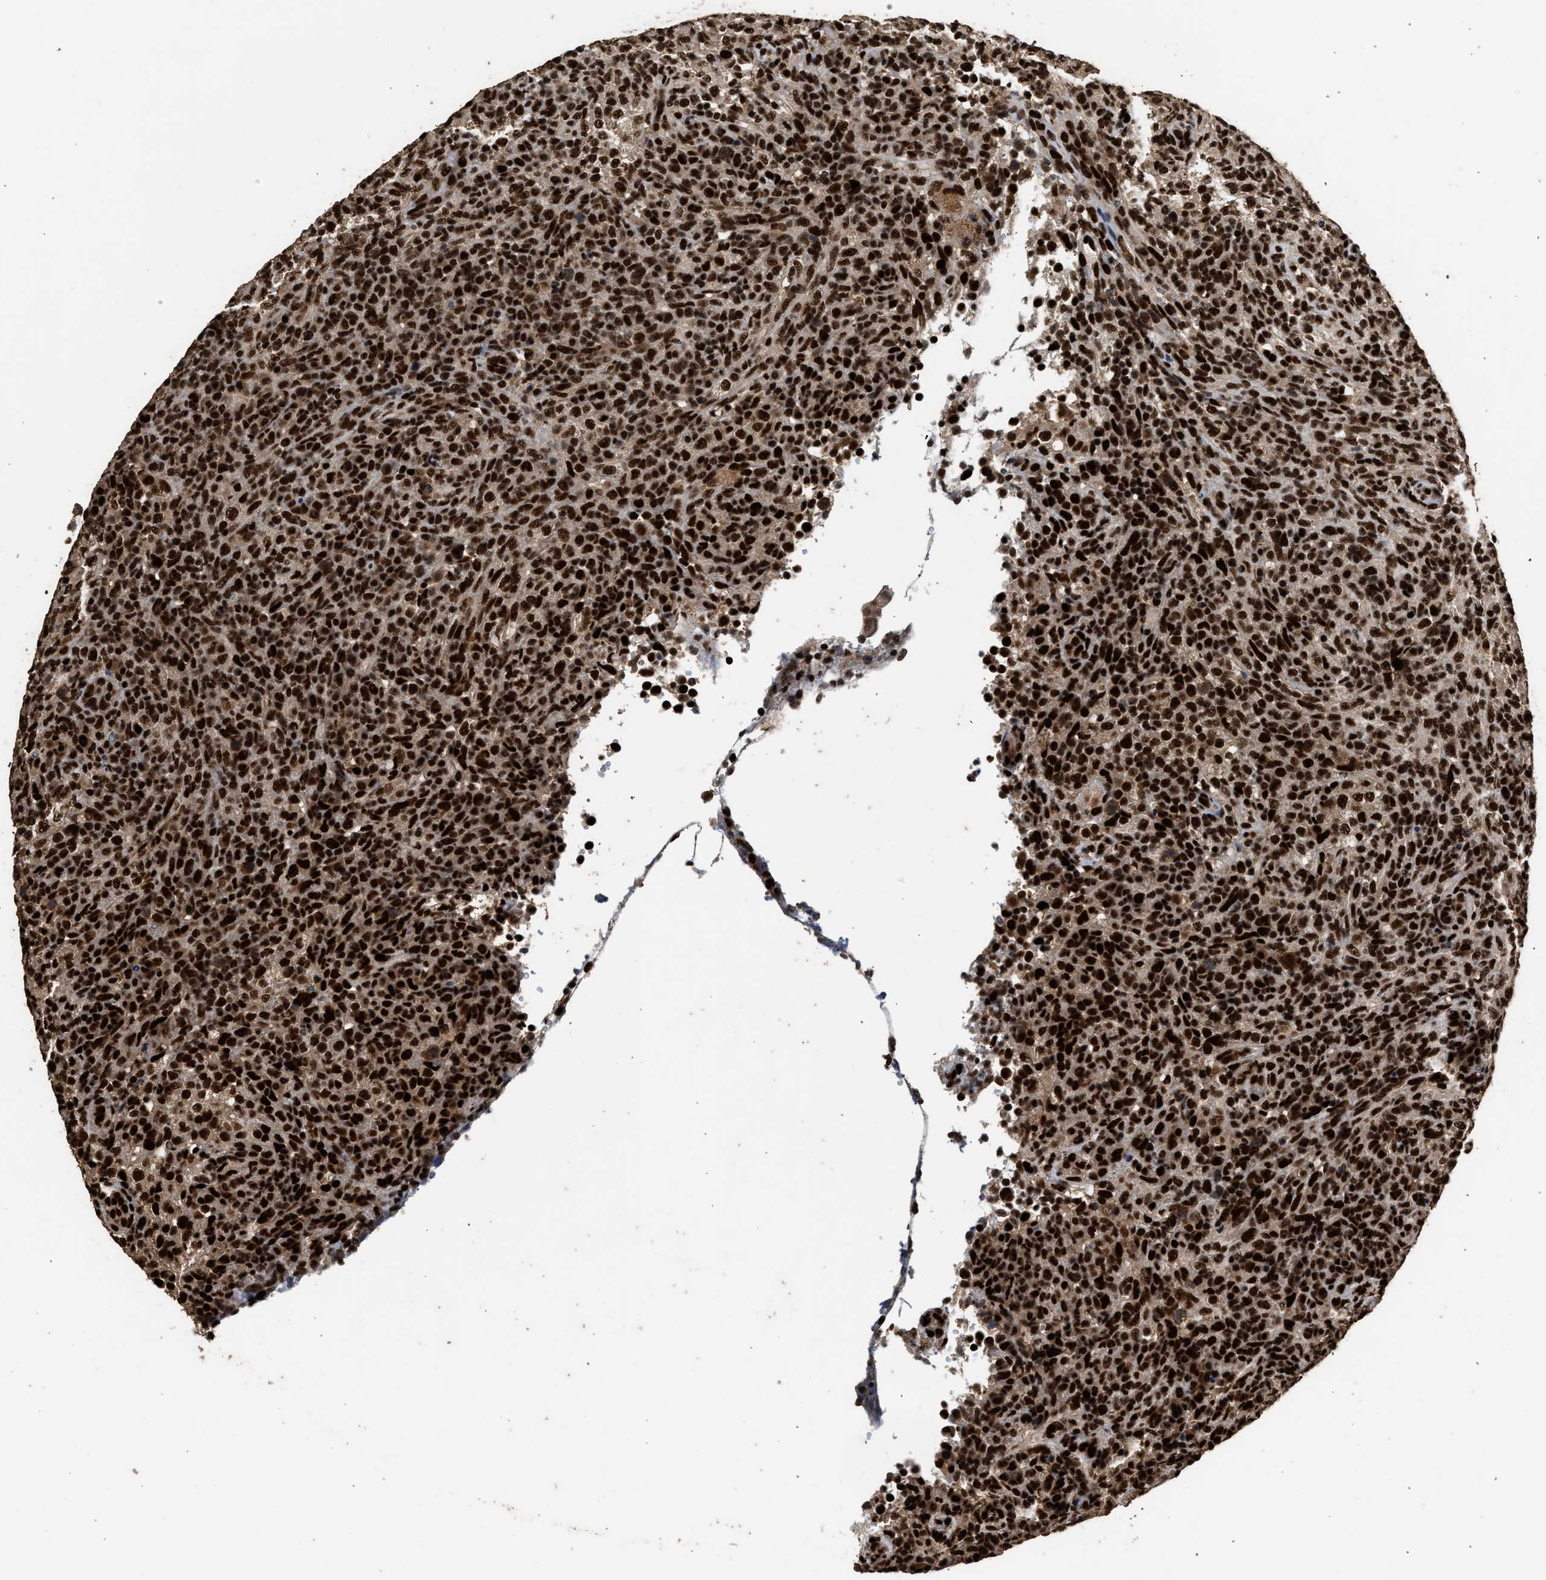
{"staining": {"intensity": "strong", "quantity": ">75%", "location": "nuclear"}, "tissue": "lymphoma", "cell_type": "Tumor cells", "image_type": "cancer", "snomed": [{"axis": "morphology", "description": "Malignant lymphoma, non-Hodgkin's type, High grade"}, {"axis": "topography", "description": "Lymph node"}], "caption": "Protein expression analysis of high-grade malignant lymphoma, non-Hodgkin's type demonstrates strong nuclear positivity in about >75% of tumor cells.", "gene": "PPP4R3B", "patient": {"sex": "female", "age": 76}}